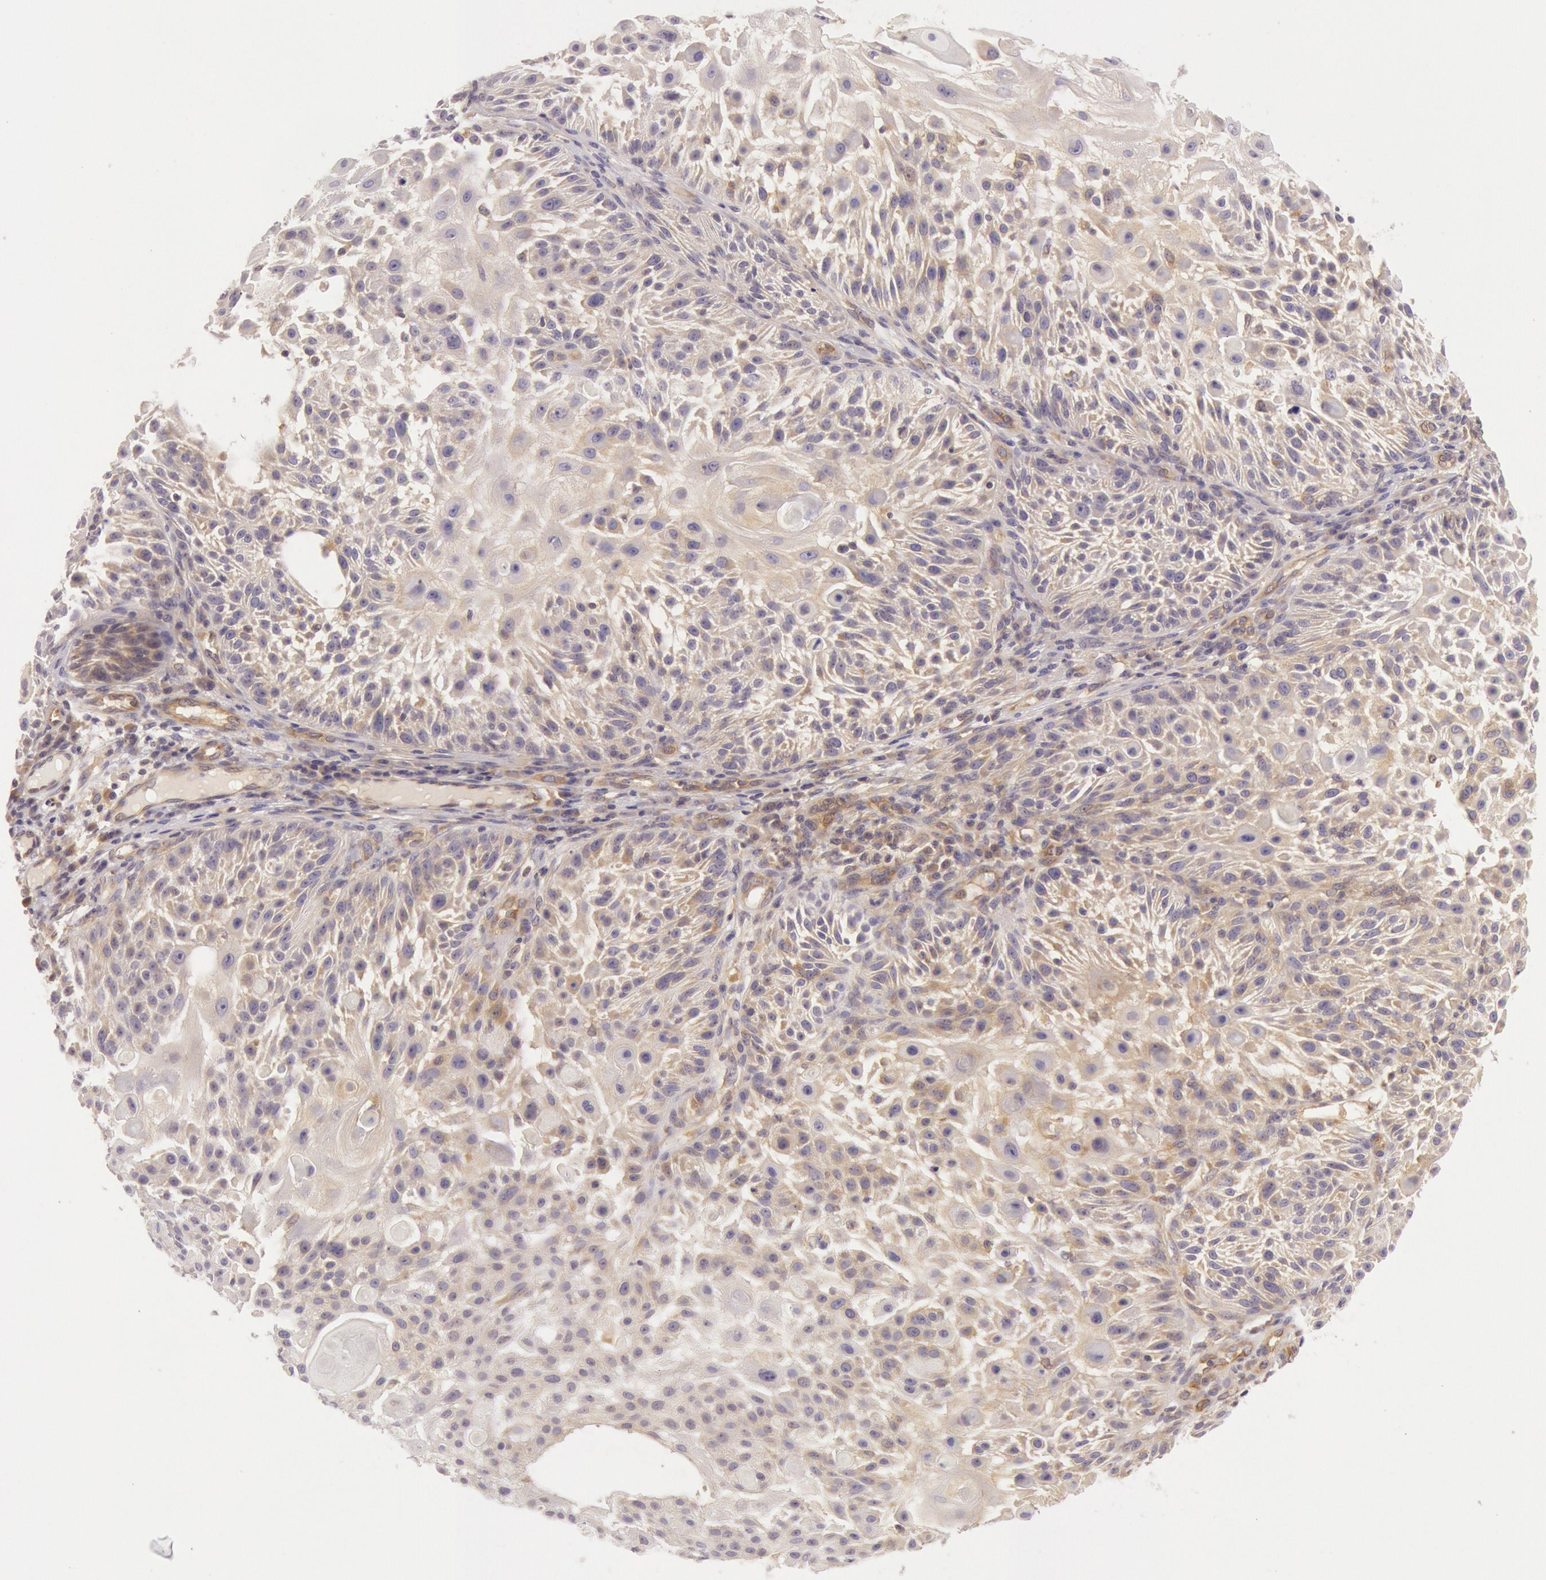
{"staining": {"intensity": "weak", "quantity": "25%-75%", "location": "cytoplasmic/membranous"}, "tissue": "skin cancer", "cell_type": "Tumor cells", "image_type": "cancer", "snomed": [{"axis": "morphology", "description": "Squamous cell carcinoma, NOS"}, {"axis": "topography", "description": "Skin"}], "caption": "Squamous cell carcinoma (skin) tissue reveals weak cytoplasmic/membranous staining in approximately 25%-75% of tumor cells", "gene": "CHUK", "patient": {"sex": "female", "age": 89}}